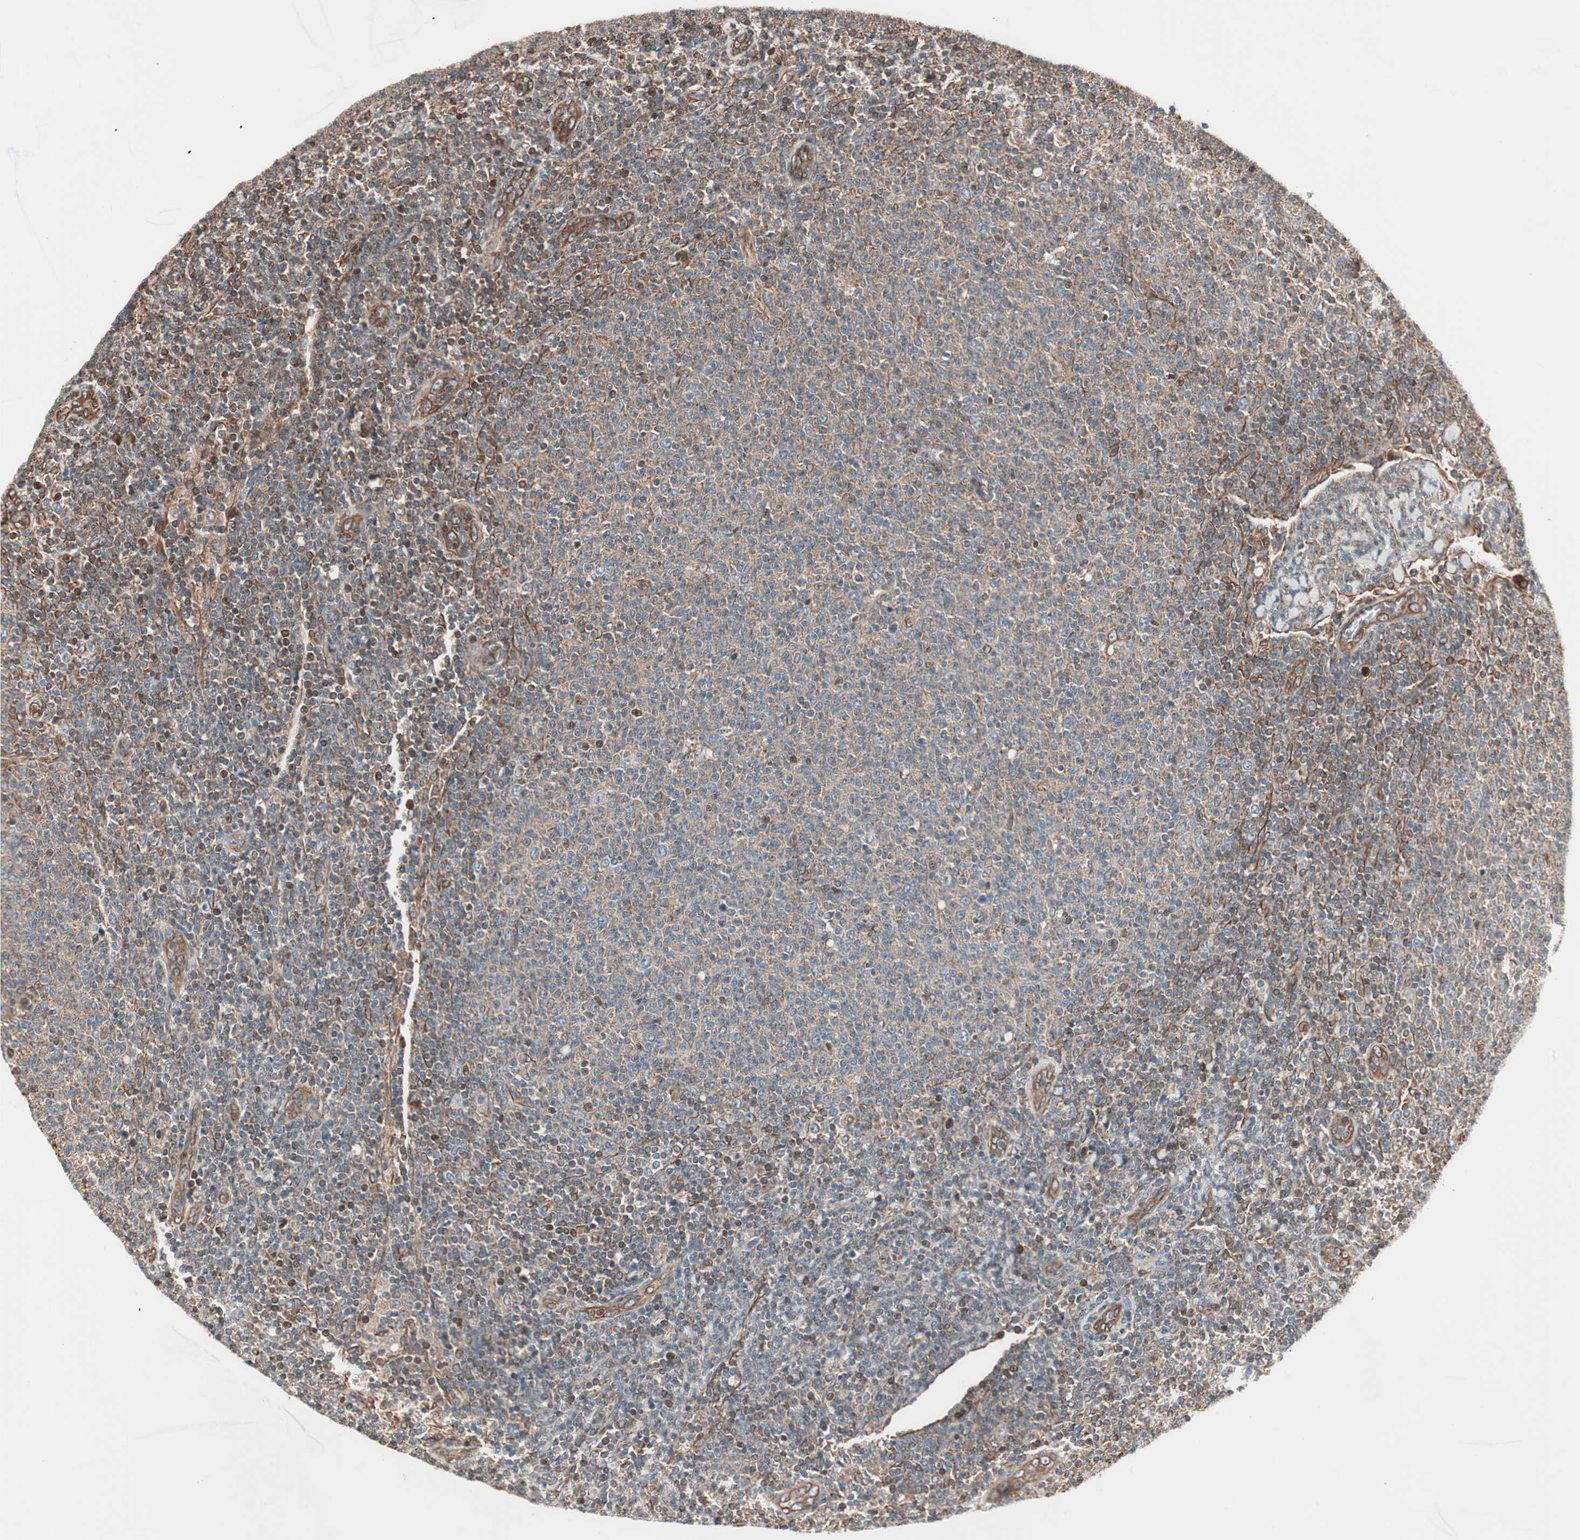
{"staining": {"intensity": "weak", "quantity": ">75%", "location": "cytoplasmic/membranous"}, "tissue": "lymphoma", "cell_type": "Tumor cells", "image_type": "cancer", "snomed": [{"axis": "morphology", "description": "Malignant lymphoma, non-Hodgkin's type, Low grade"}, {"axis": "topography", "description": "Lymph node"}], "caption": "Low-grade malignant lymphoma, non-Hodgkin's type was stained to show a protein in brown. There is low levels of weak cytoplasmic/membranous staining in approximately >75% of tumor cells.", "gene": "MAD2L2", "patient": {"sex": "male", "age": 66}}